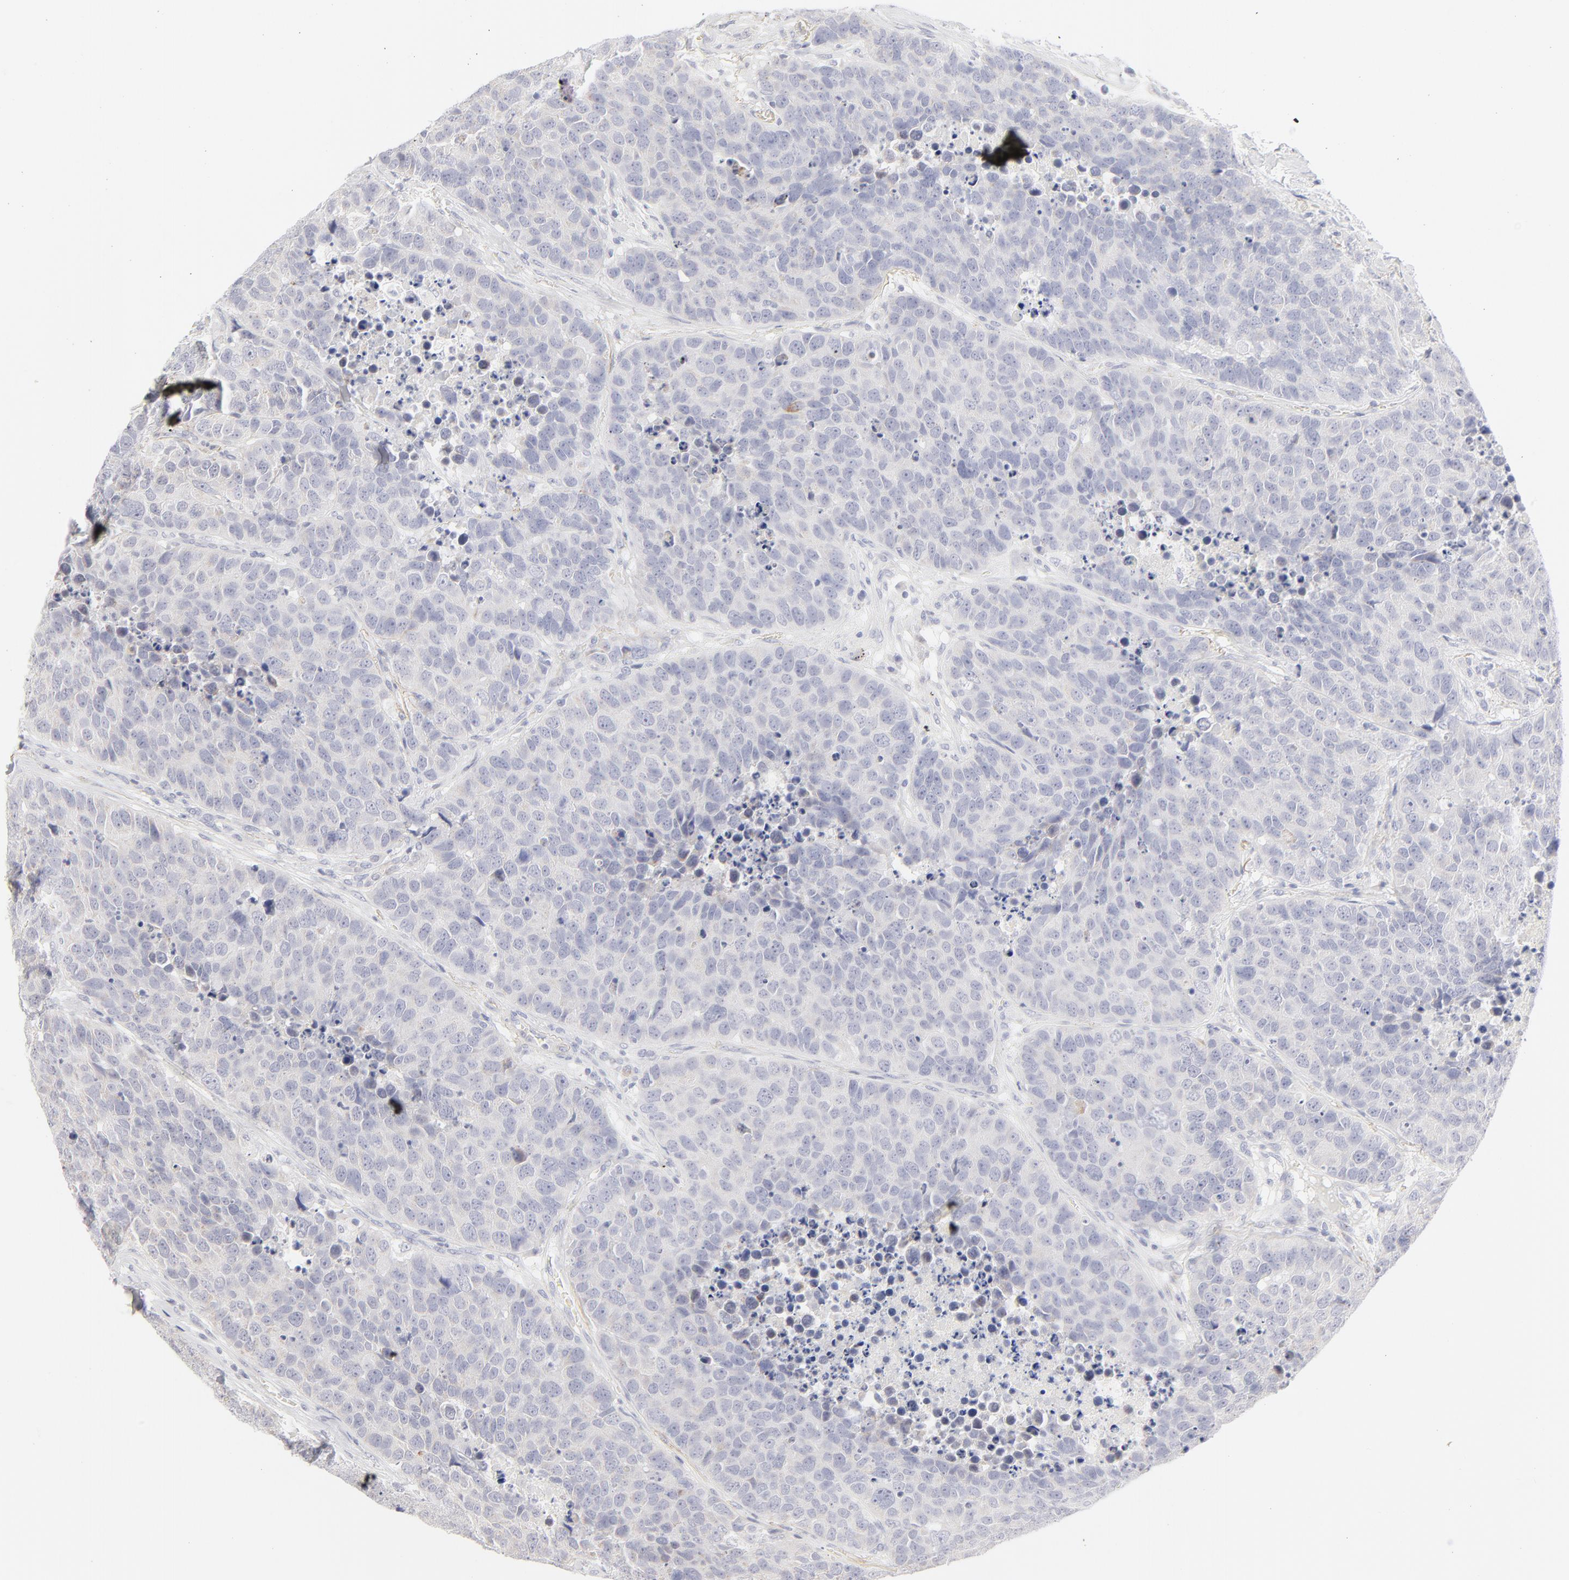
{"staining": {"intensity": "negative", "quantity": "none", "location": "none"}, "tissue": "carcinoid", "cell_type": "Tumor cells", "image_type": "cancer", "snomed": [{"axis": "morphology", "description": "Carcinoid, malignant, NOS"}, {"axis": "topography", "description": "Lung"}], "caption": "A histopathology image of human carcinoid is negative for staining in tumor cells.", "gene": "NPNT", "patient": {"sex": "male", "age": 60}}